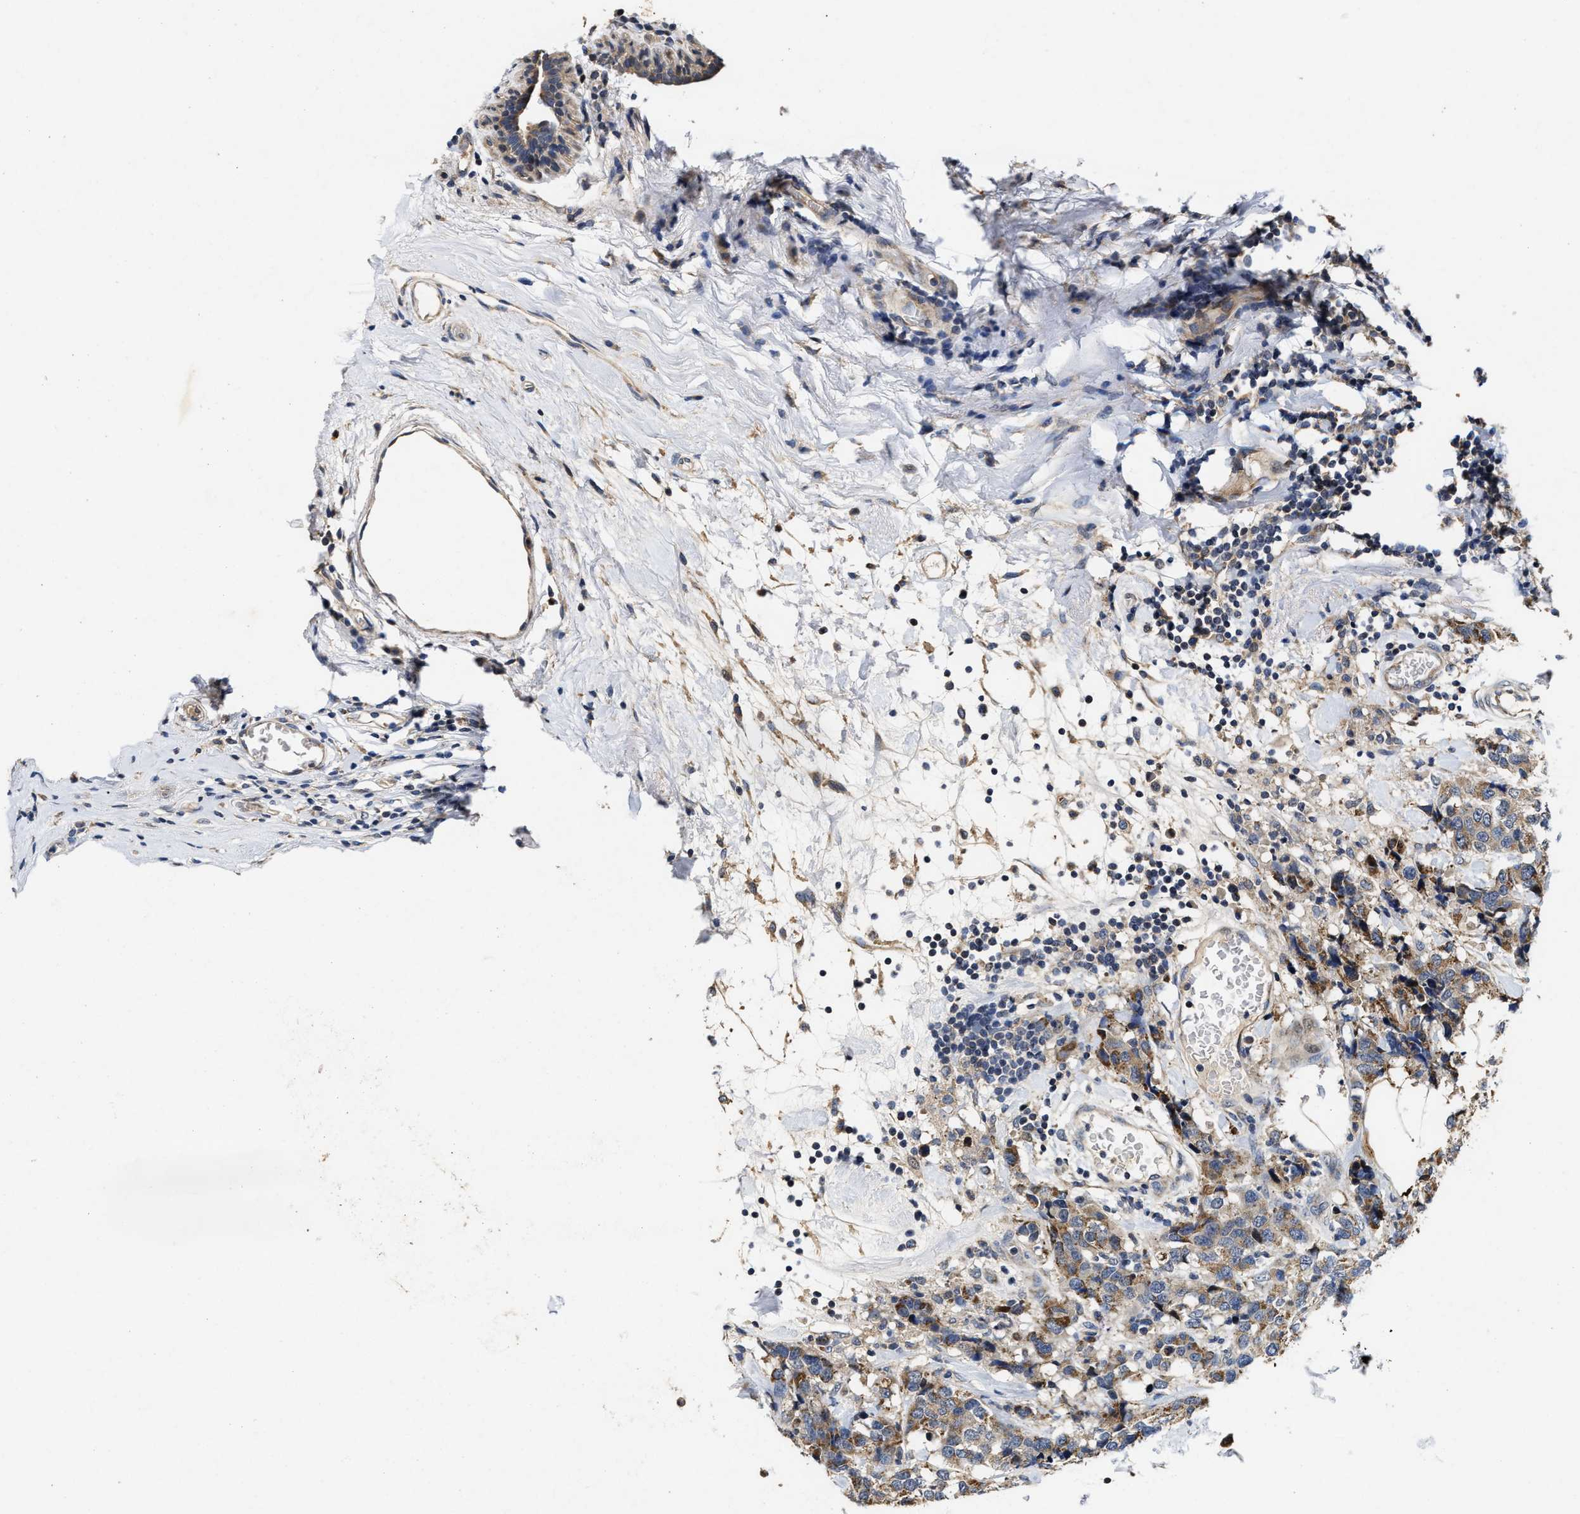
{"staining": {"intensity": "moderate", "quantity": "25%-75%", "location": "cytoplasmic/membranous"}, "tissue": "breast cancer", "cell_type": "Tumor cells", "image_type": "cancer", "snomed": [{"axis": "morphology", "description": "Lobular carcinoma"}, {"axis": "topography", "description": "Breast"}], "caption": "Protein expression analysis of human lobular carcinoma (breast) reveals moderate cytoplasmic/membranous positivity in approximately 25%-75% of tumor cells.", "gene": "SCYL2", "patient": {"sex": "female", "age": 59}}